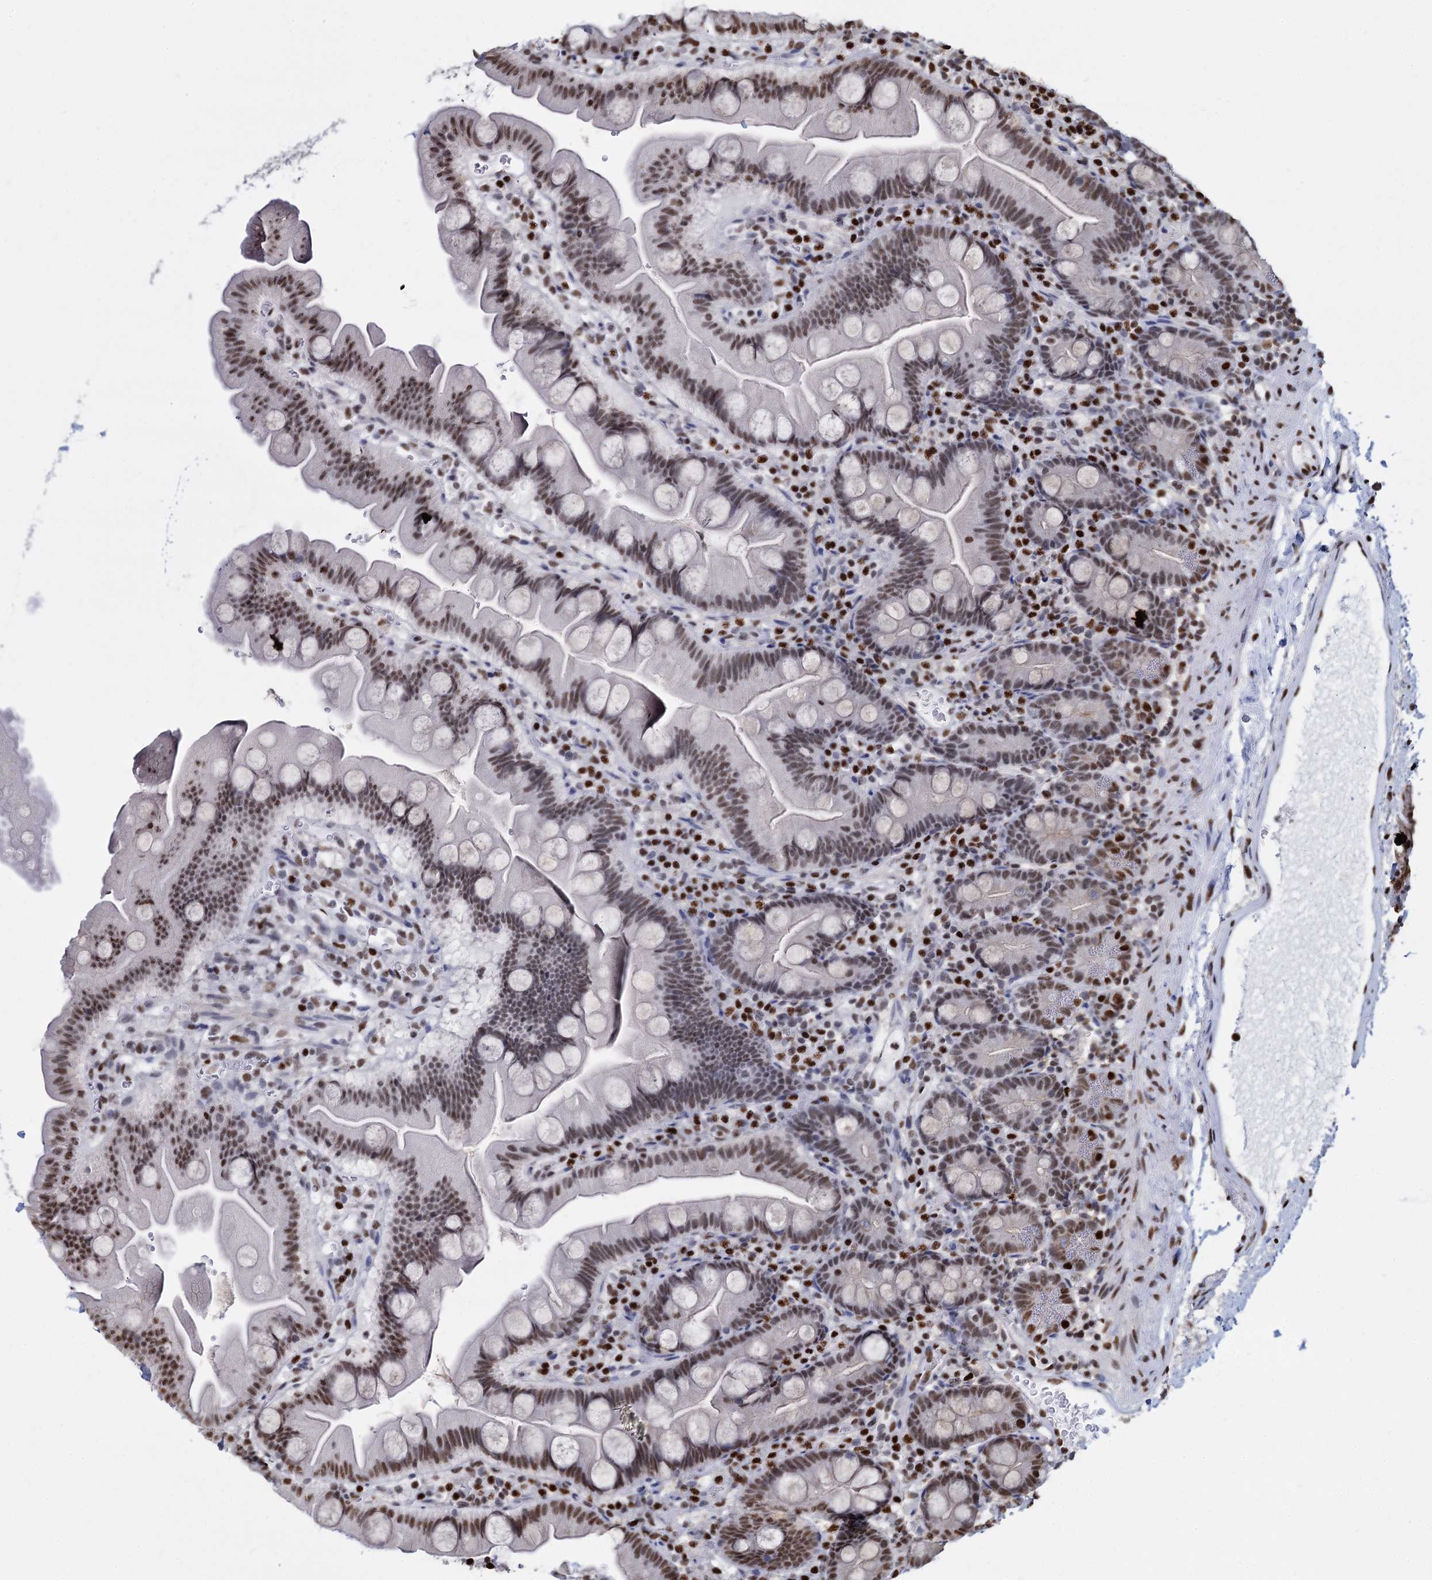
{"staining": {"intensity": "moderate", "quantity": ">75%", "location": "nuclear"}, "tissue": "small intestine", "cell_type": "Glandular cells", "image_type": "normal", "snomed": [{"axis": "morphology", "description": "Normal tissue, NOS"}, {"axis": "topography", "description": "Small intestine"}], "caption": "High-magnification brightfield microscopy of normal small intestine stained with DAB (brown) and counterstained with hematoxylin (blue). glandular cells exhibit moderate nuclear positivity is appreciated in approximately>75% of cells.", "gene": "DCPS", "patient": {"sex": "female", "age": 68}}